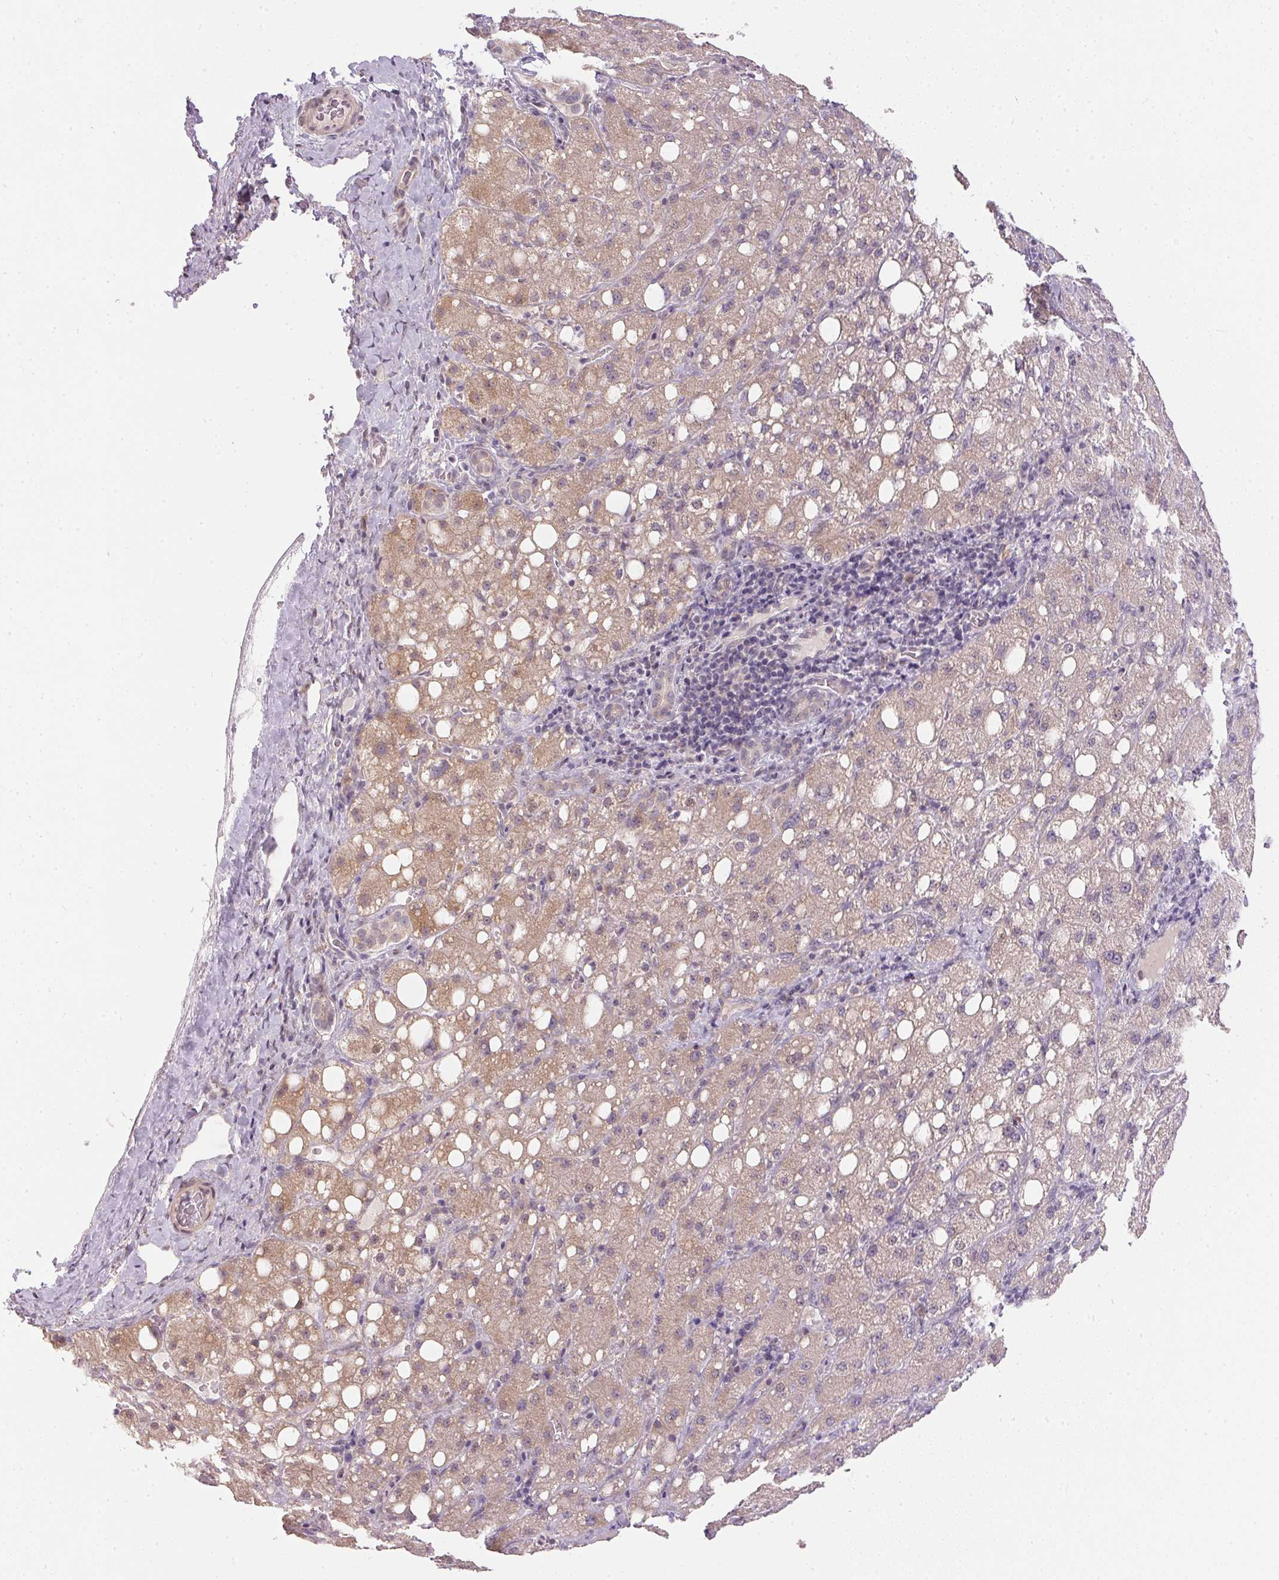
{"staining": {"intensity": "weak", "quantity": "25%-75%", "location": "cytoplasmic/membranous"}, "tissue": "liver cancer", "cell_type": "Tumor cells", "image_type": "cancer", "snomed": [{"axis": "morphology", "description": "Carcinoma, Hepatocellular, NOS"}, {"axis": "topography", "description": "Liver"}], "caption": "IHC of hepatocellular carcinoma (liver) reveals low levels of weak cytoplasmic/membranous staining in approximately 25%-75% of tumor cells. The protein of interest is stained brown, and the nuclei are stained in blue (DAB (3,3'-diaminobenzidine) IHC with brightfield microscopy, high magnification).", "gene": "TTC23L", "patient": {"sex": "male", "age": 67}}